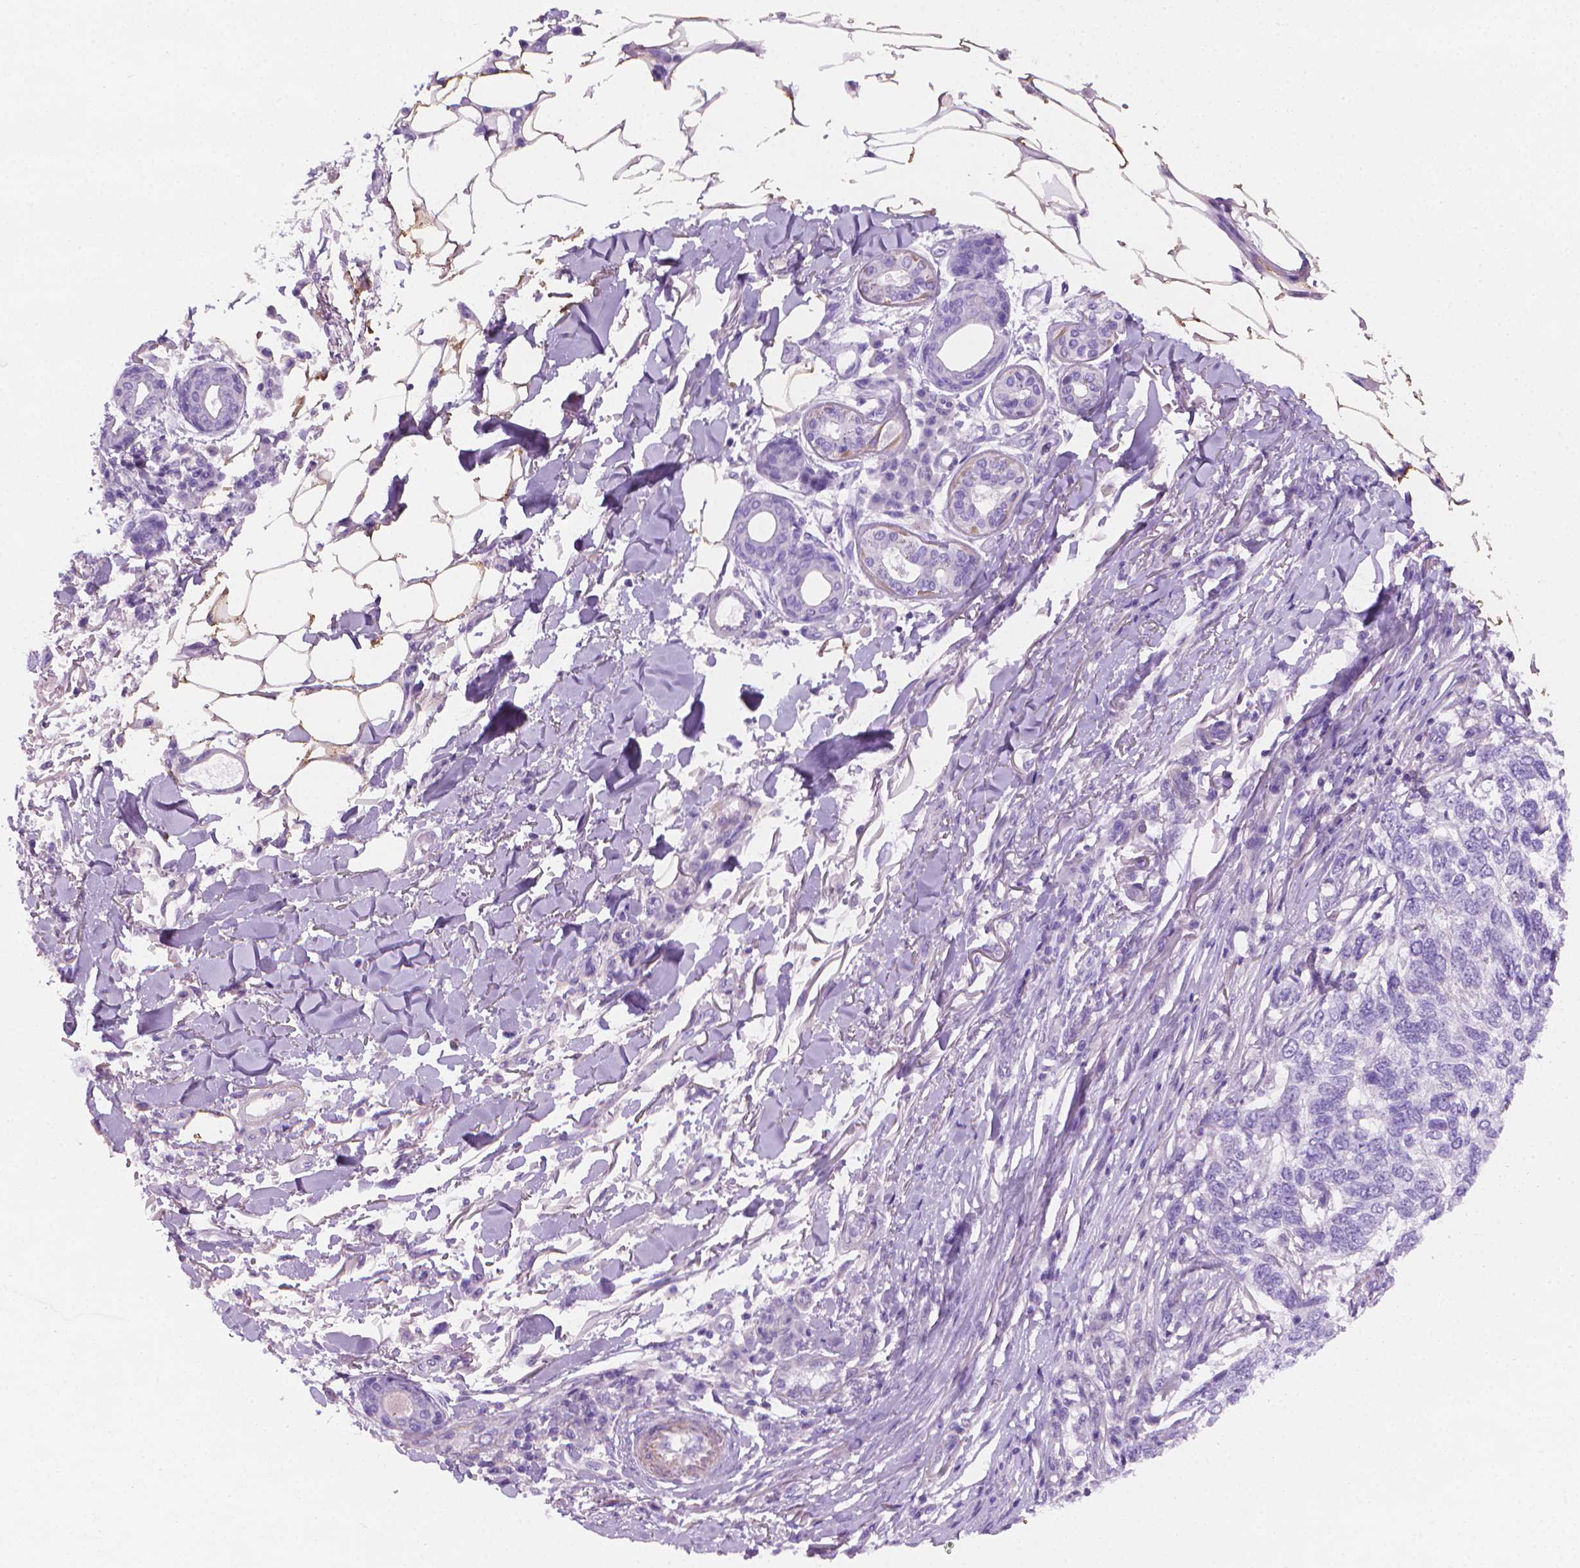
{"staining": {"intensity": "negative", "quantity": "none", "location": "none"}, "tissue": "skin cancer", "cell_type": "Tumor cells", "image_type": "cancer", "snomed": [{"axis": "morphology", "description": "Basal cell carcinoma"}, {"axis": "topography", "description": "Skin"}], "caption": "A histopathology image of human basal cell carcinoma (skin) is negative for staining in tumor cells.", "gene": "FASN", "patient": {"sex": "female", "age": 65}}